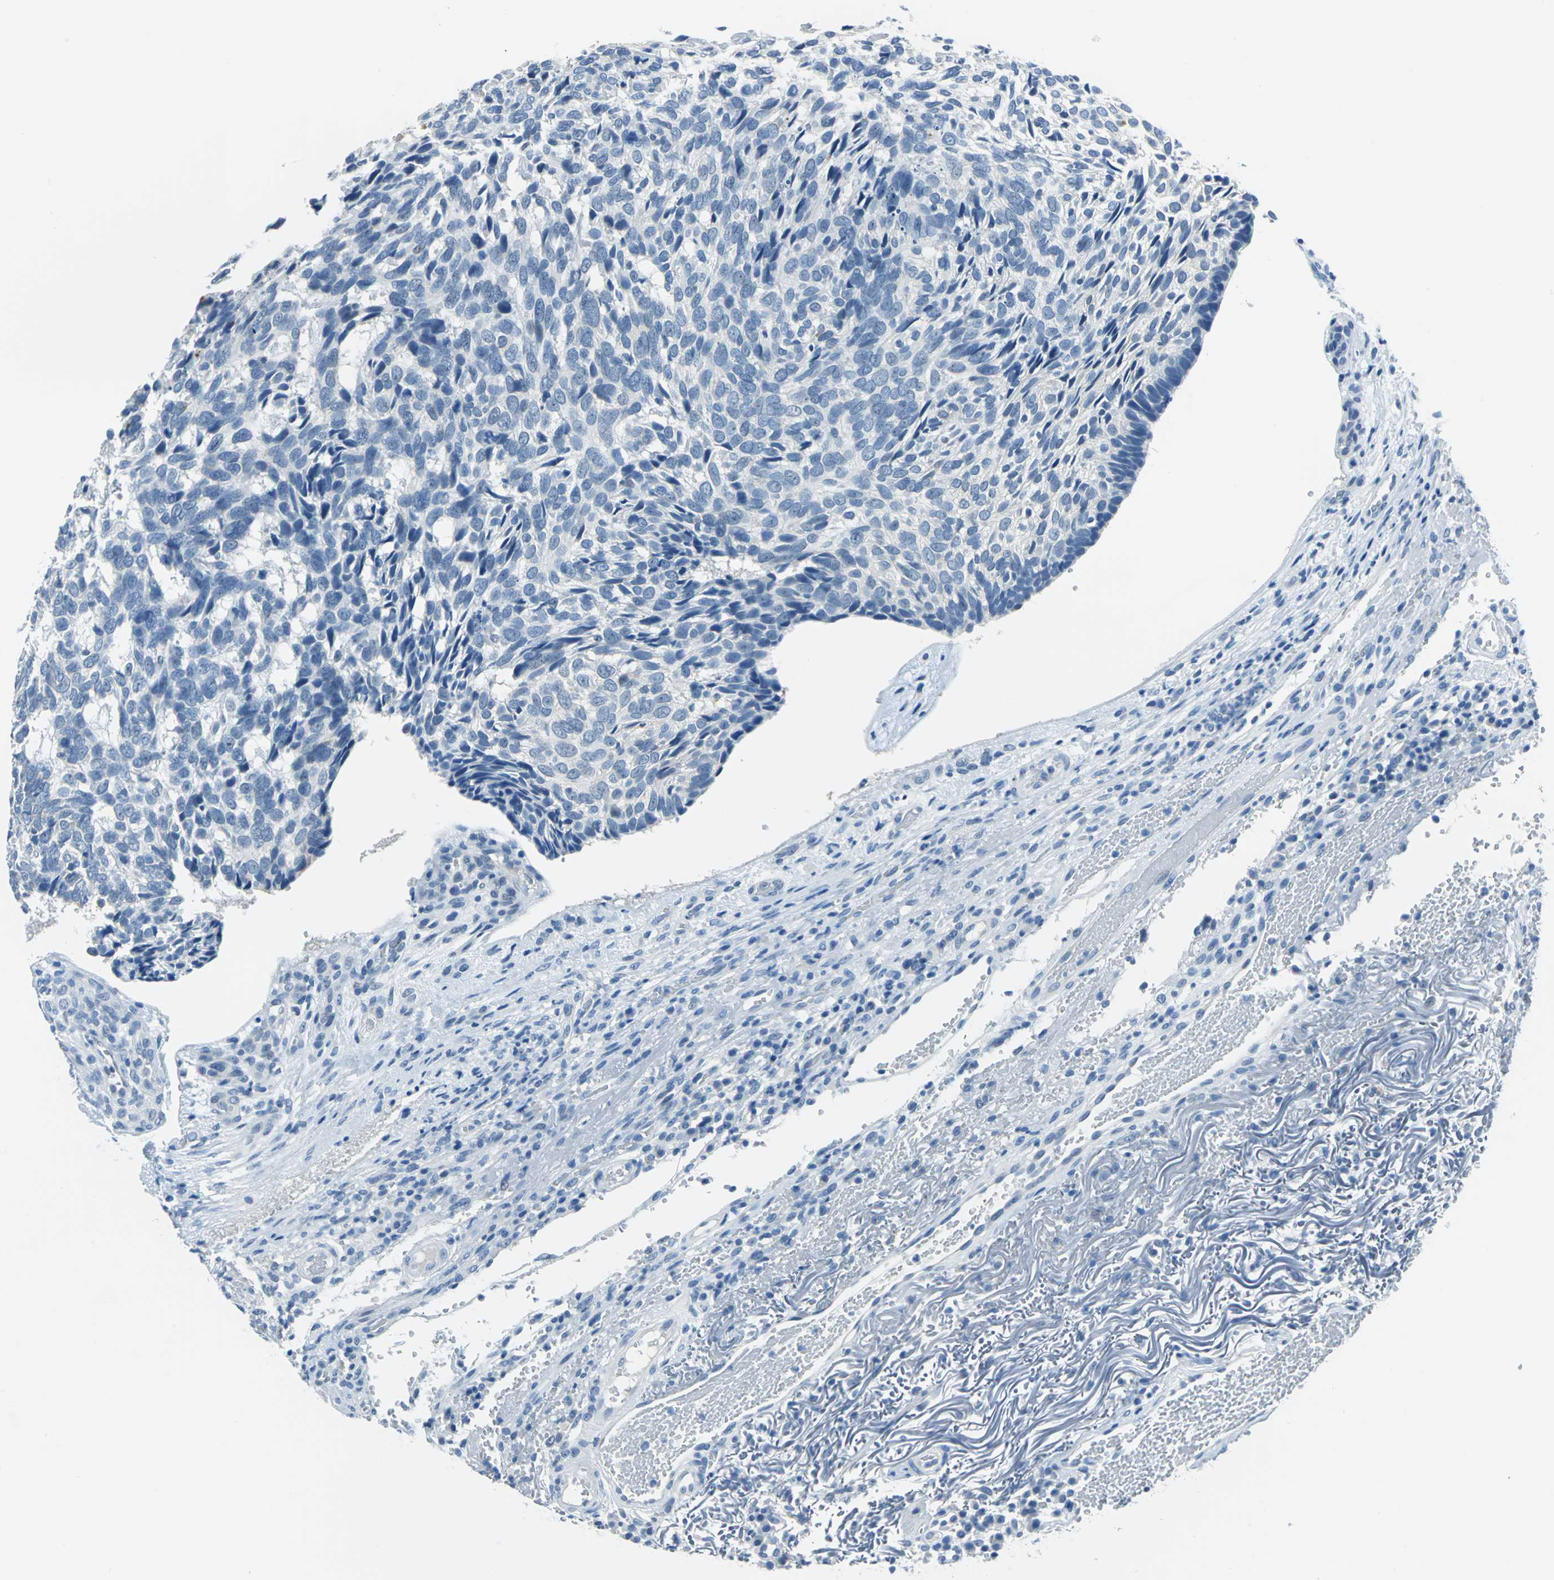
{"staining": {"intensity": "negative", "quantity": "none", "location": "none"}, "tissue": "skin cancer", "cell_type": "Tumor cells", "image_type": "cancer", "snomed": [{"axis": "morphology", "description": "Basal cell carcinoma"}, {"axis": "topography", "description": "Skin"}], "caption": "A high-resolution image shows immunohistochemistry (IHC) staining of skin cancer (basal cell carcinoma), which displays no significant positivity in tumor cells.", "gene": "MUC4", "patient": {"sex": "male", "age": 72}}